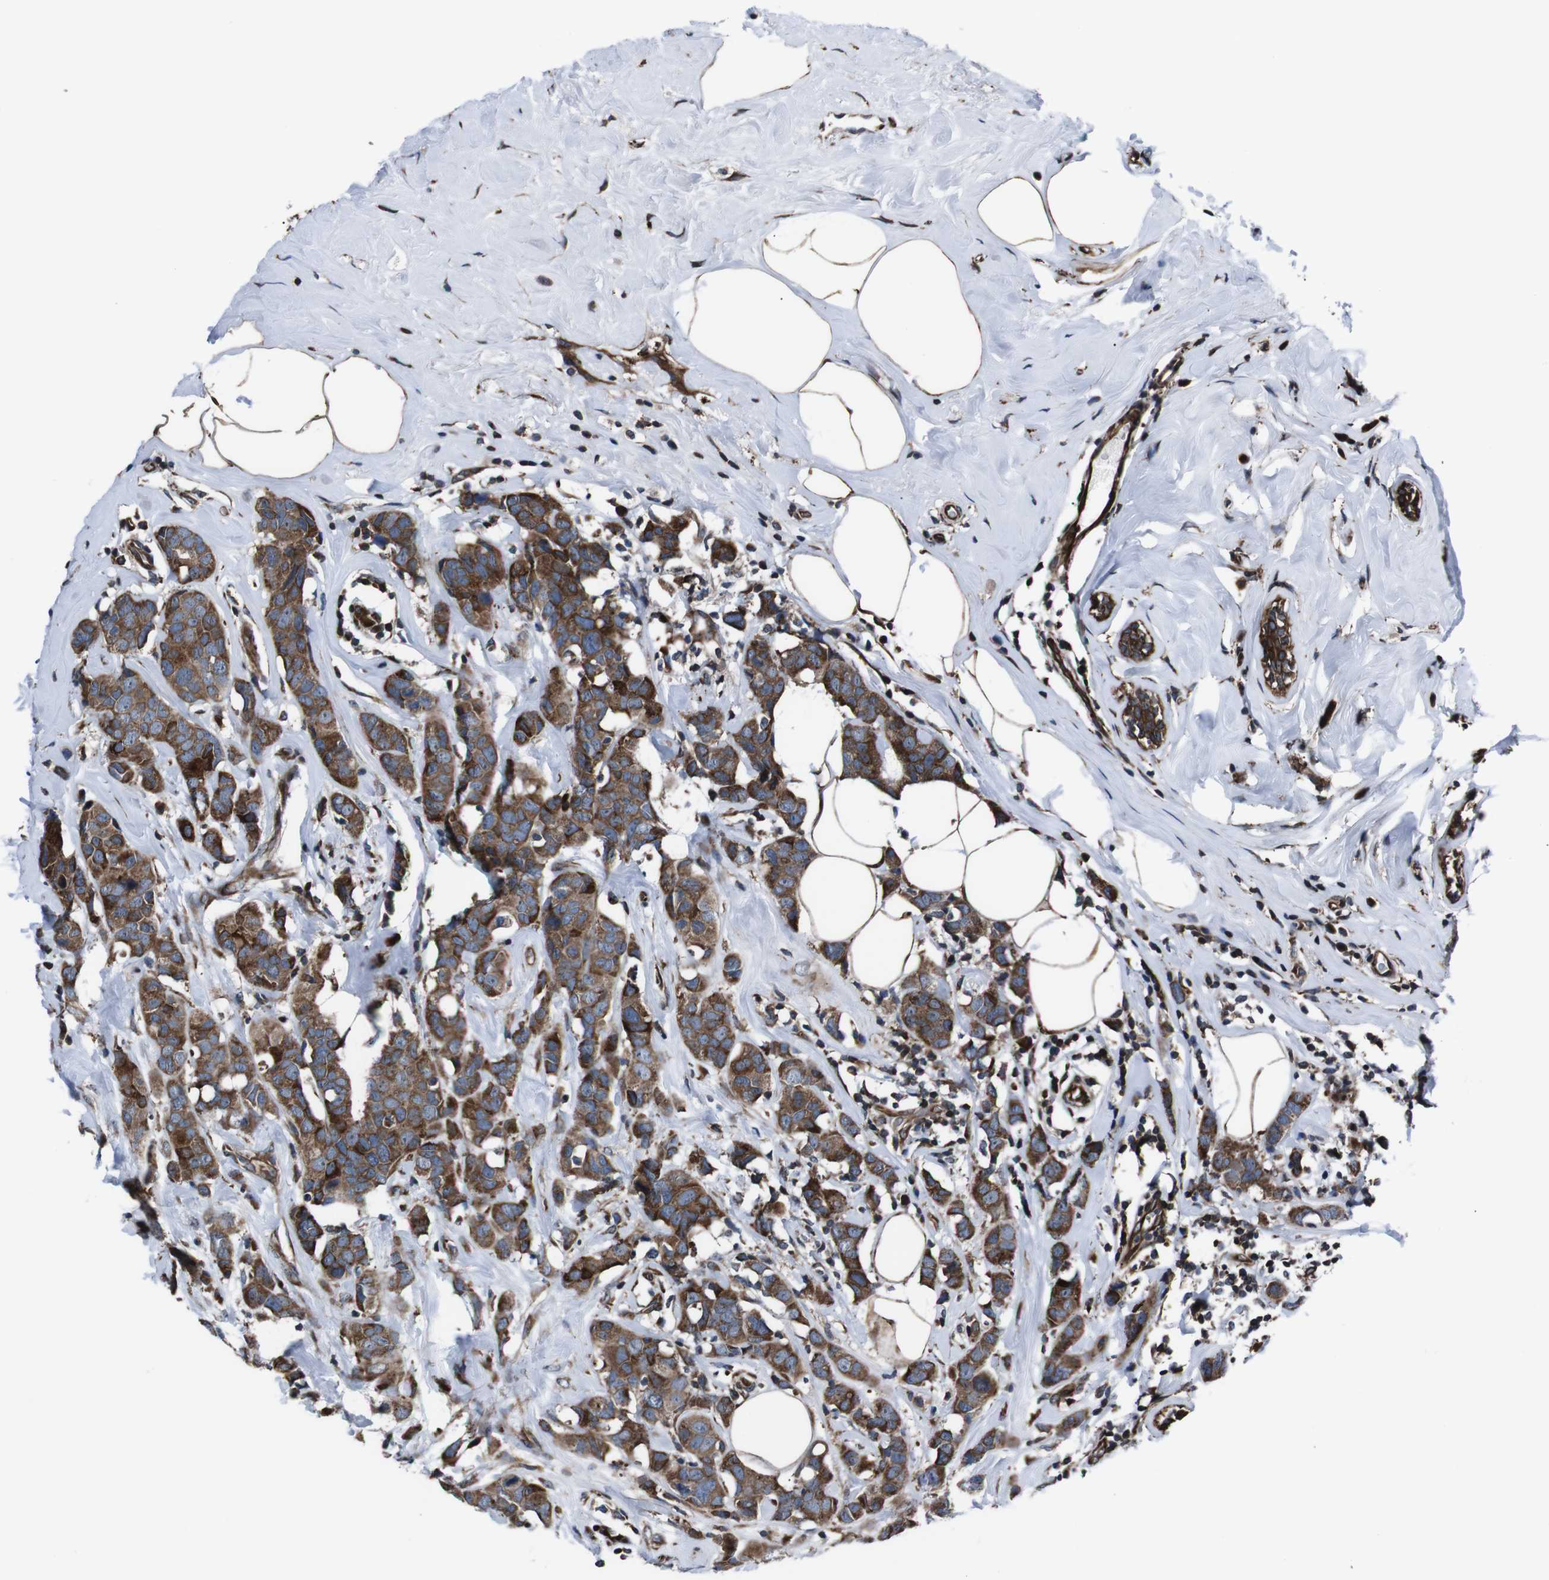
{"staining": {"intensity": "strong", "quantity": ">75%", "location": "cytoplasmic/membranous"}, "tissue": "breast cancer", "cell_type": "Tumor cells", "image_type": "cancer", "snomed": [{"axis": "morphology", "description": "Normal tissue, NOS"}, {"axis": "morphology", "description": "Duct carcinoma"}, {"axis": "topography", "description": "Breast"}], "caption": "An immunohistochemistry (IHC) photomicrograph of tumor tissue is shown. Protein staining in brown shows strong cytoplasmic/membranous positivity in breast cancer (infiltrating ductal carcinoma) within tumor cells.", "gene": "EIF4A2", "patient": {"sex": "female", "age": 50}}